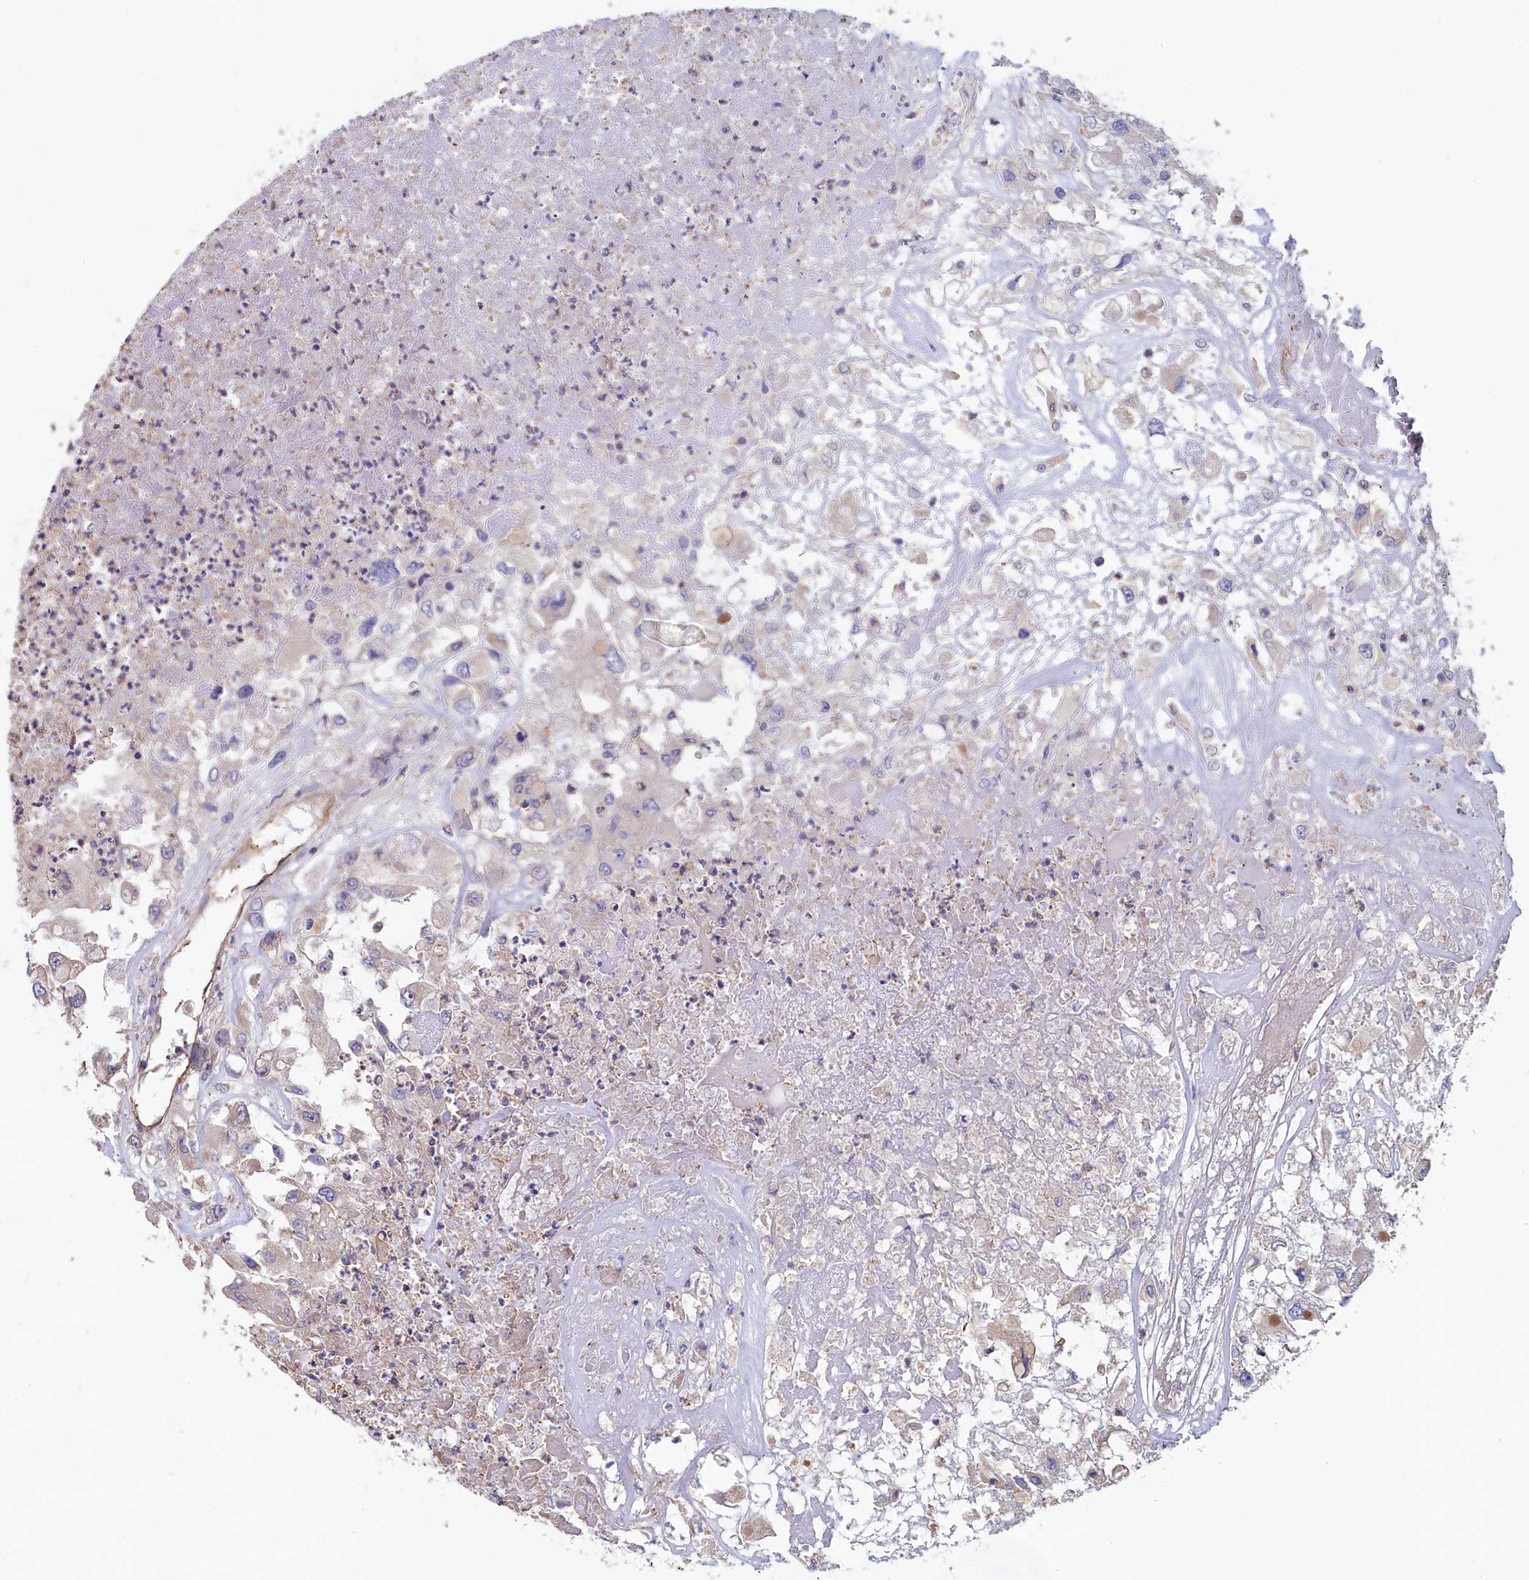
{"staining": {"intensity": "weak", "quantity": "<25%", "location": "cytoplasmic/membranous"}, "tissue": "renal cancer", "cell_type": "Tumor cells", "image_type": "cancer", "snomed": [{"axis": "morphology", "description": "Adenocarcinoma, NOS"}, {"axis": "topography", "description": "Kidney"}], "caption": "Immunohistochemistry (IHC) of renal cancer (adenocarcinoma) shows no expression in tumor cells.", "gene": "ANKRD2", "patient": {"sex": "female", "age": 52}}